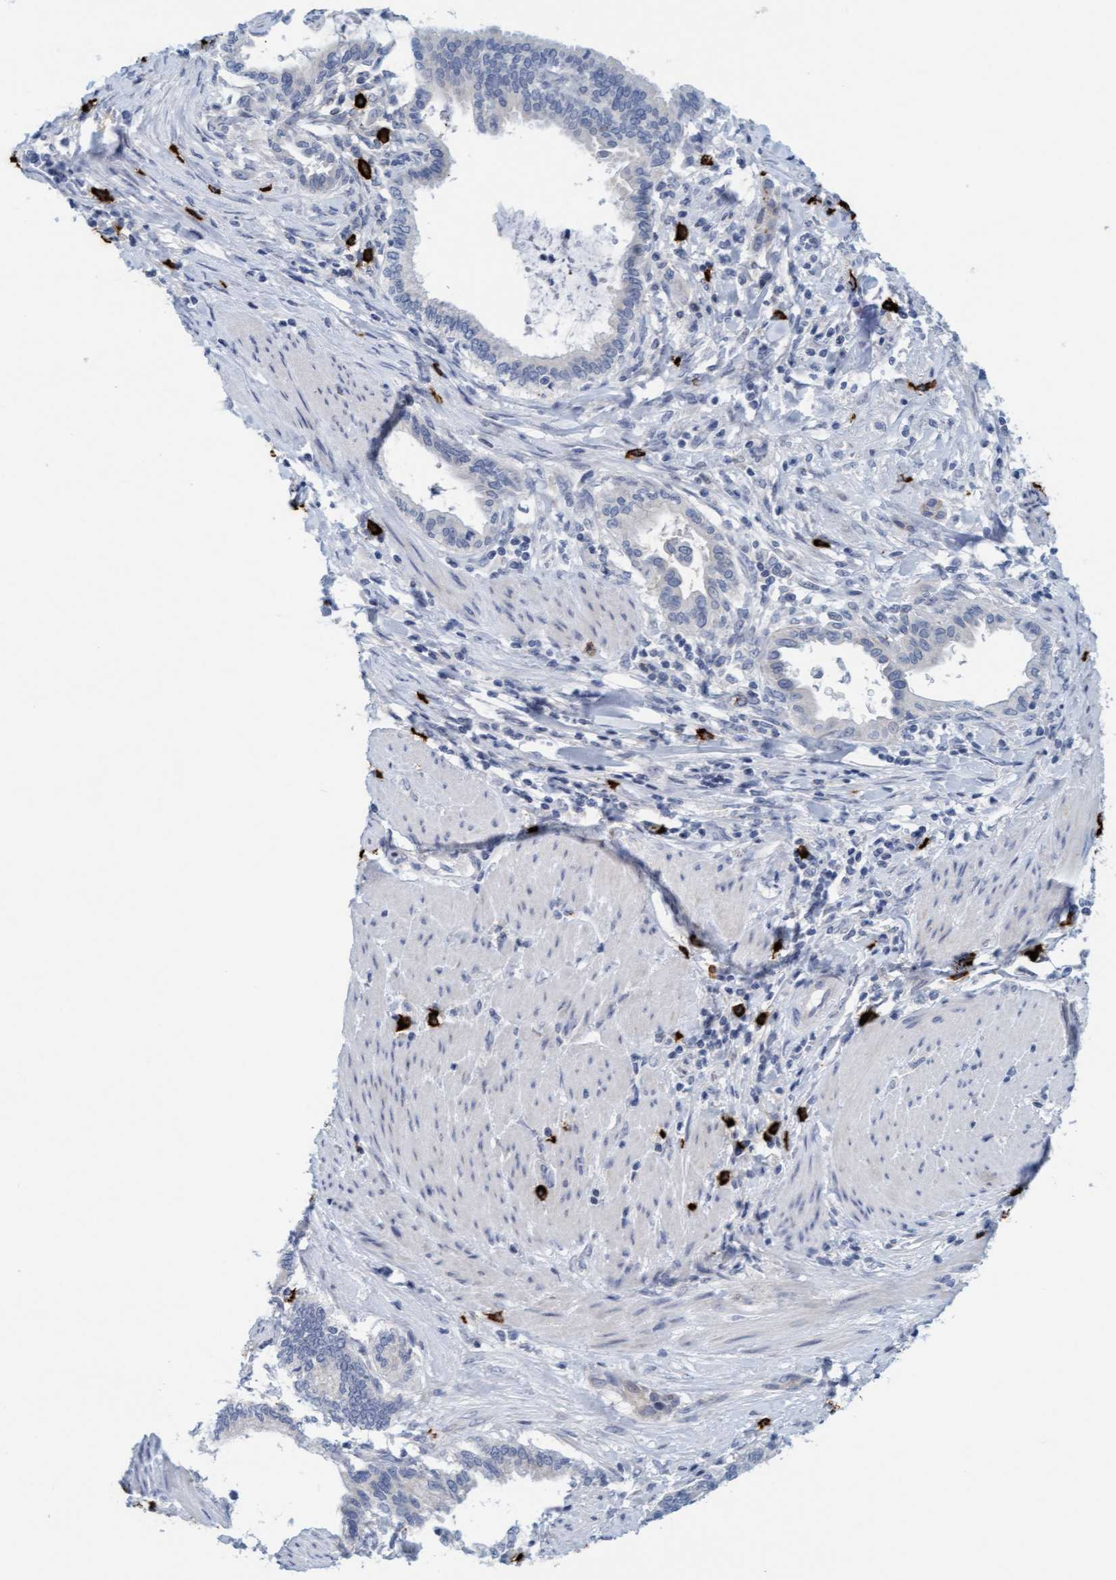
{"staining": {"intensity": "negative", "quantity": "none", "location": "none"}, "tissue": "pancreatic cancer", "cell_type": "Tumor cells", "image_type": "cancer", "snomed": [{"axis": "morphology", "description": "Adenocarcinoma, NOS"}, {"axis": "topography", "description": "Pancreas"}], "caption": "This image is of adenocarcinoma (pancreatic) stained with immunohistochemistry (IHC) to label a protein in brown with the nuclei are counter-stained blue. There is no positivity in tumor cells.", "gene": "CPA3", "patient": {"sex": "female", "age": 64}}